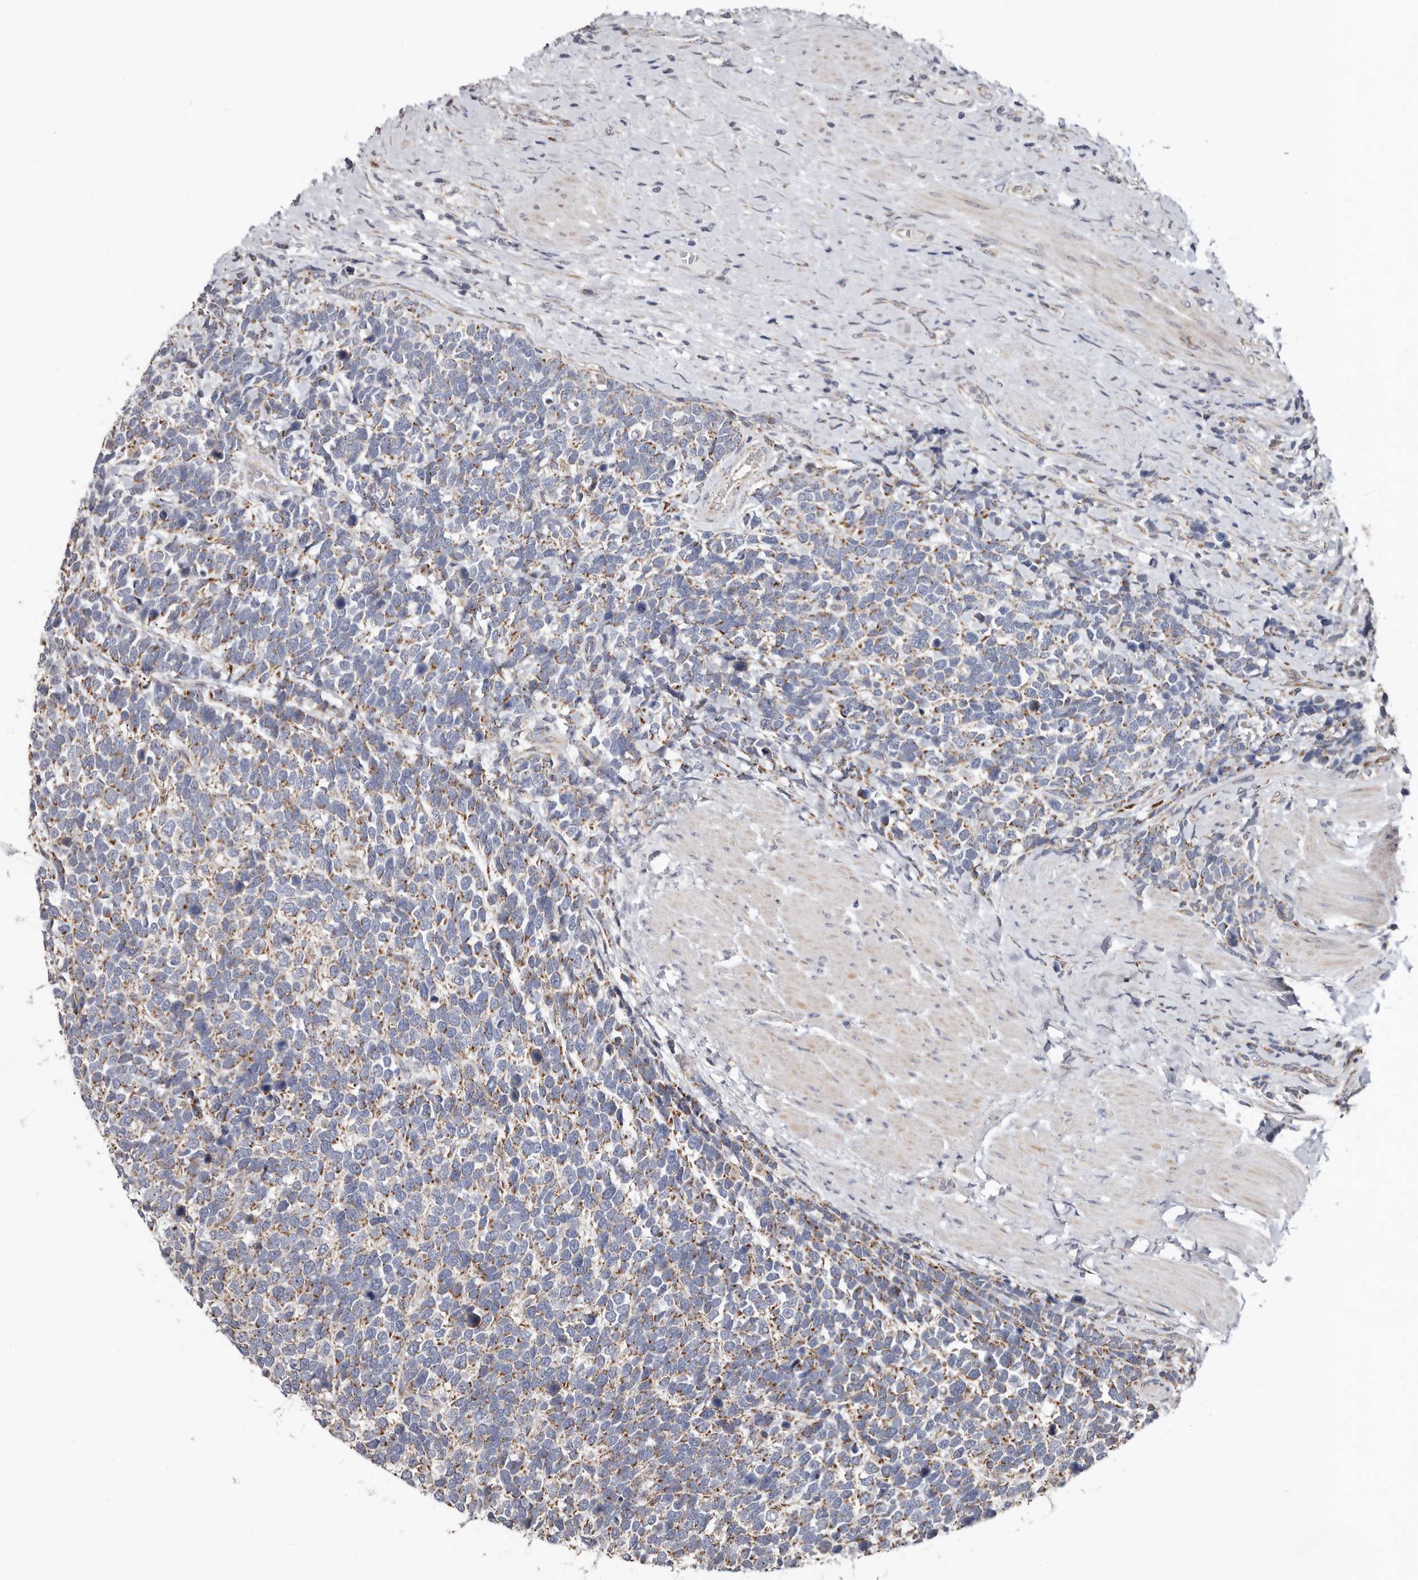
{"staining": {"intensity": "weak", "quantity": ">75%", "location": "cytoplasmic/membranous"}, "tissue": "urothelial cancer", "cell_type": "Tumor cells", "image_type": "cancer", "snomed": [{"axis": "morphology", "description": "Urothelial carcinoma, High grade"}, {"axis": "topography", "description": "Urinary bladder"}], "caption": "Urothelial cancer tissue shows weak cytoplasmic/membranous positivity in about >75% of tumor cells, visualized by immunohistochemistry. (DAB IHC with brightfield microscopy, high magnification).", "gene": "MRPL18", "patient": {"sex": "female", "age": 82}}